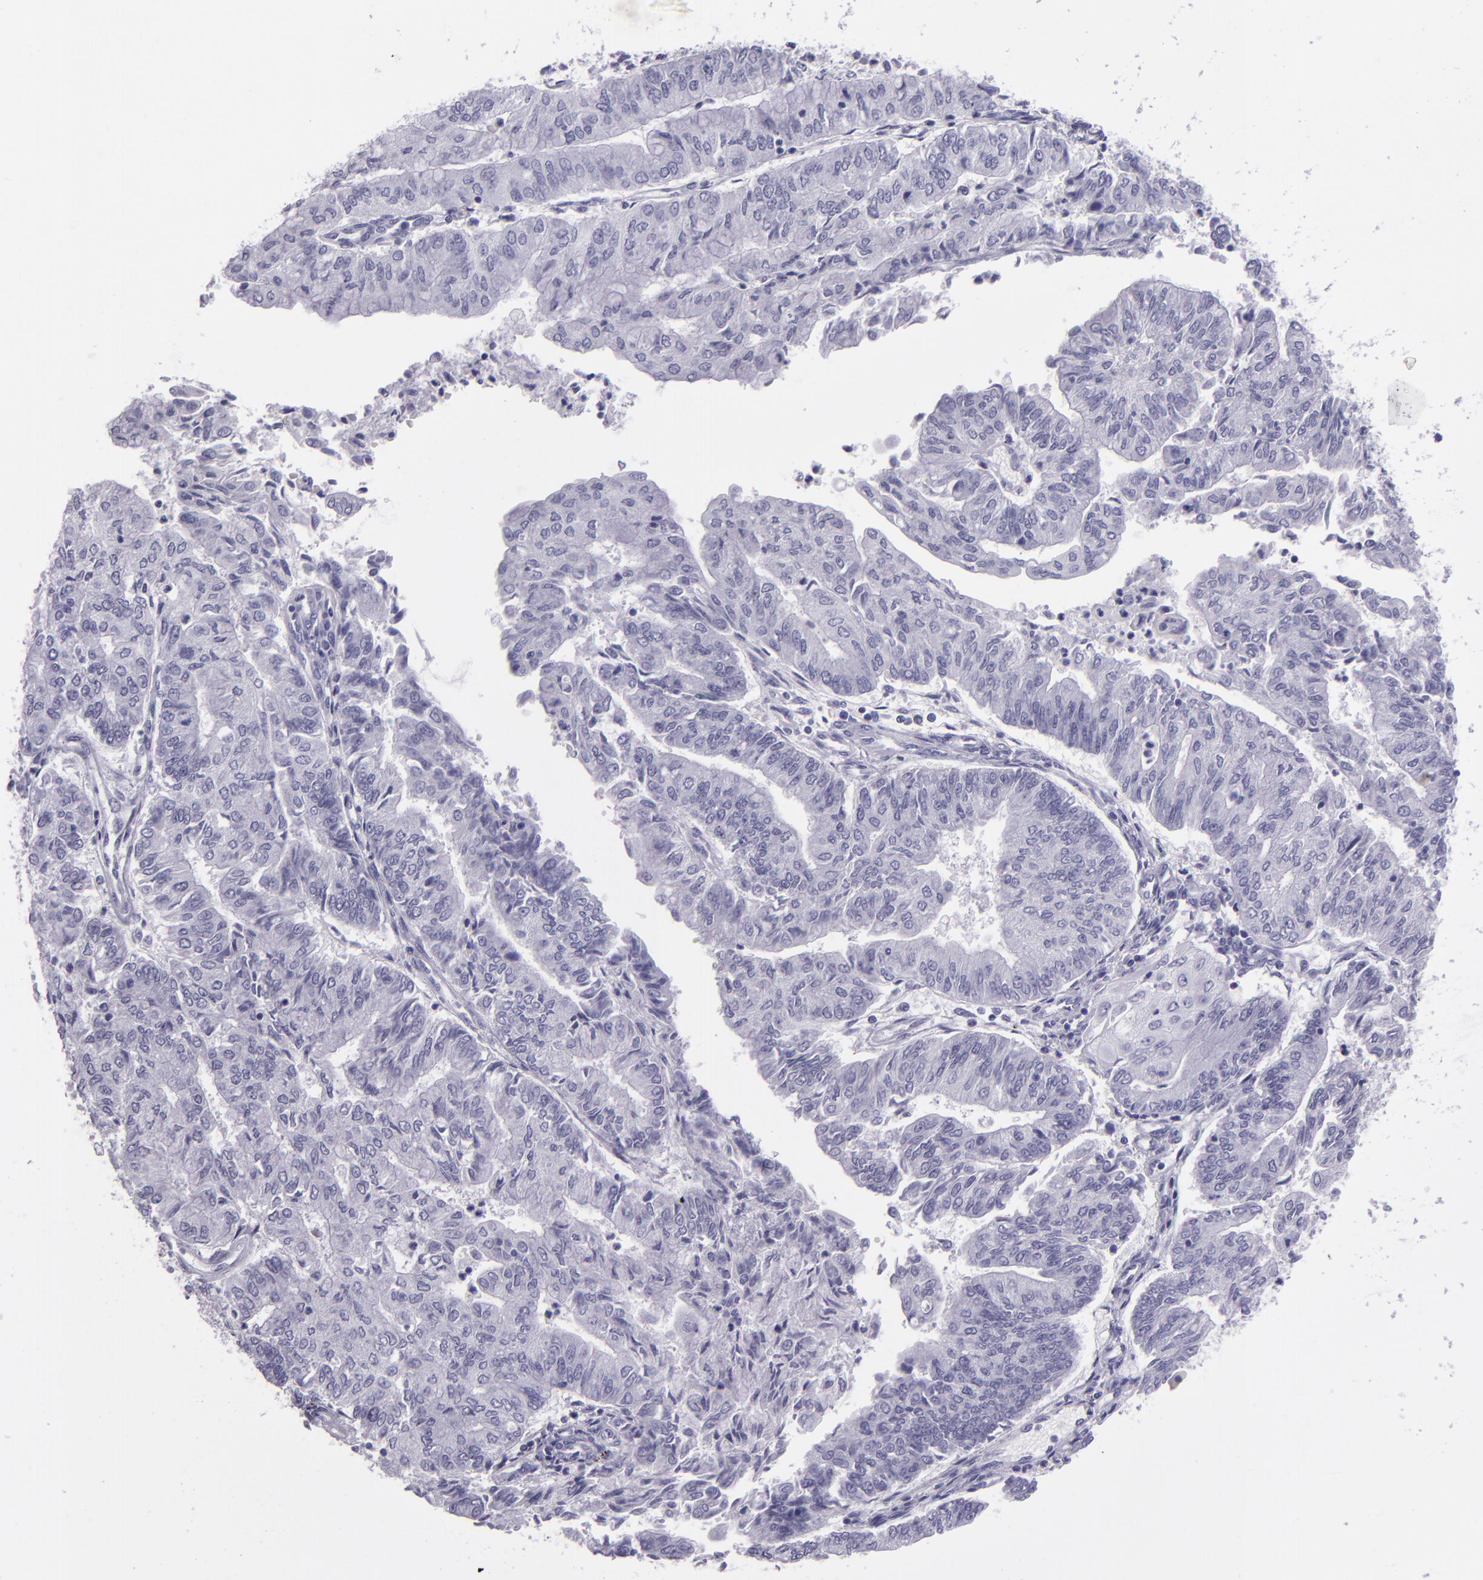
{"staining": {"intensity": "negative", "quantity": "none", "location": "none"}, "tissue": "endometrial cancer", "cell_type": "Tumor cells", "image_type": "cancer", "snomed": [{"axis": "morphology", "description": "Adenocarcinoma, NOS"}, {"axis": "topography", "description": "Endometrium"}], "caption": "This is an IHC histopathology image of human endometrial adenocarcinoma. There is no staining in tumor cells.", "gene": "CR2", "patient": {"sex": "female", "age": 59}}